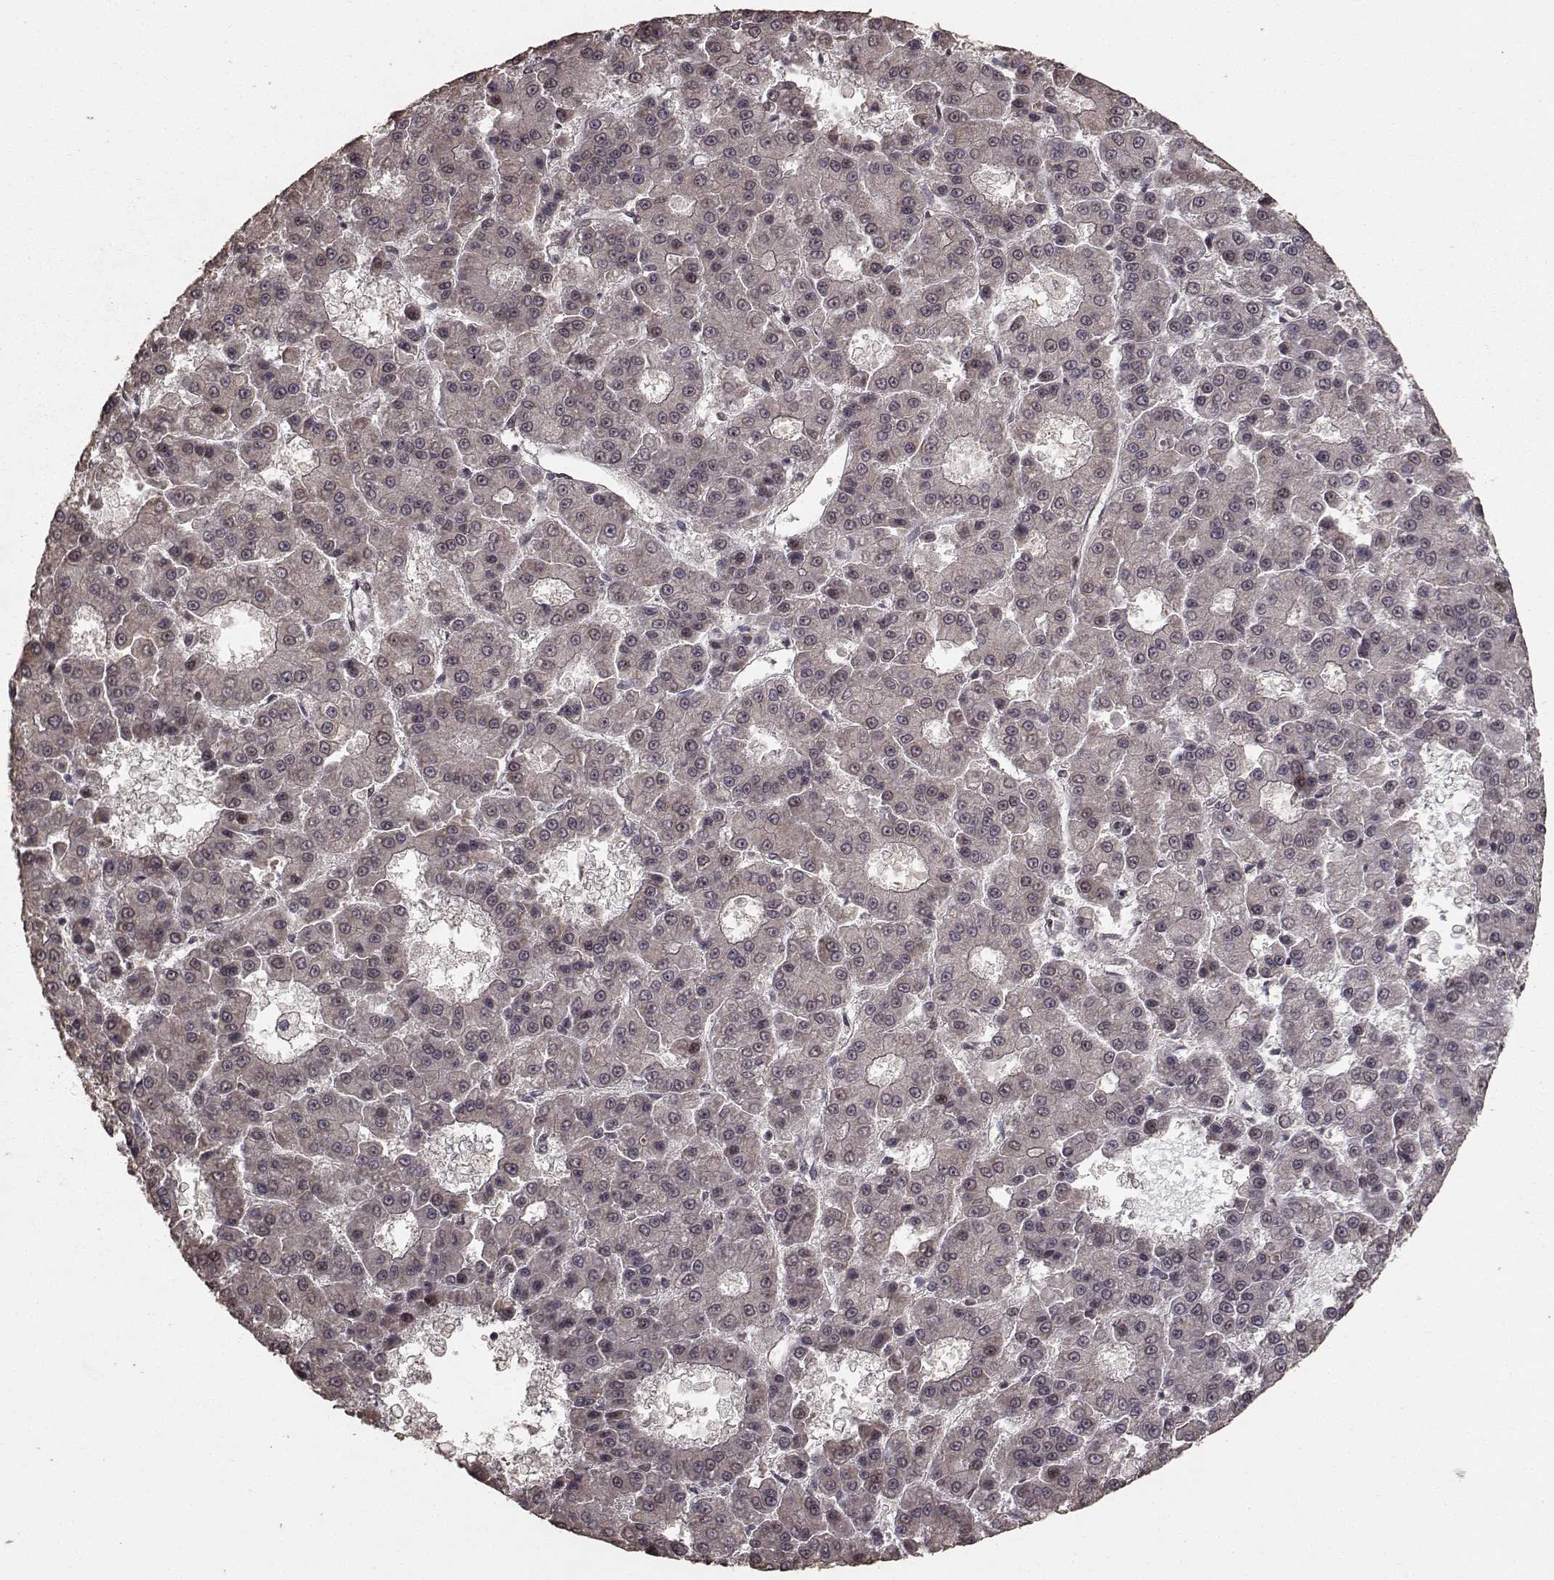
{"staining": {"intensity": "weak", "quantity": ">75%", "location": "cytoplasmic/membranous"}, "tissue": "liver cancer", "cell_type": "Tumor cells", "image_type": "cancer", "snomed": [{"axis": "morphology", "description": "Carcinoma, Hepatocellular, NOS"}, {"axis": "topography", "description": "Liver"}], "caption": "Immunohistochemistry (IHC) (DAB) staining of human liver hepatocellular carcinoma reveals weak cytoplasmic/membranous protein expression in approximately >75% of tumor cells.", "gene": "SF1", "patient": {"sex": "male", "age": 70}}